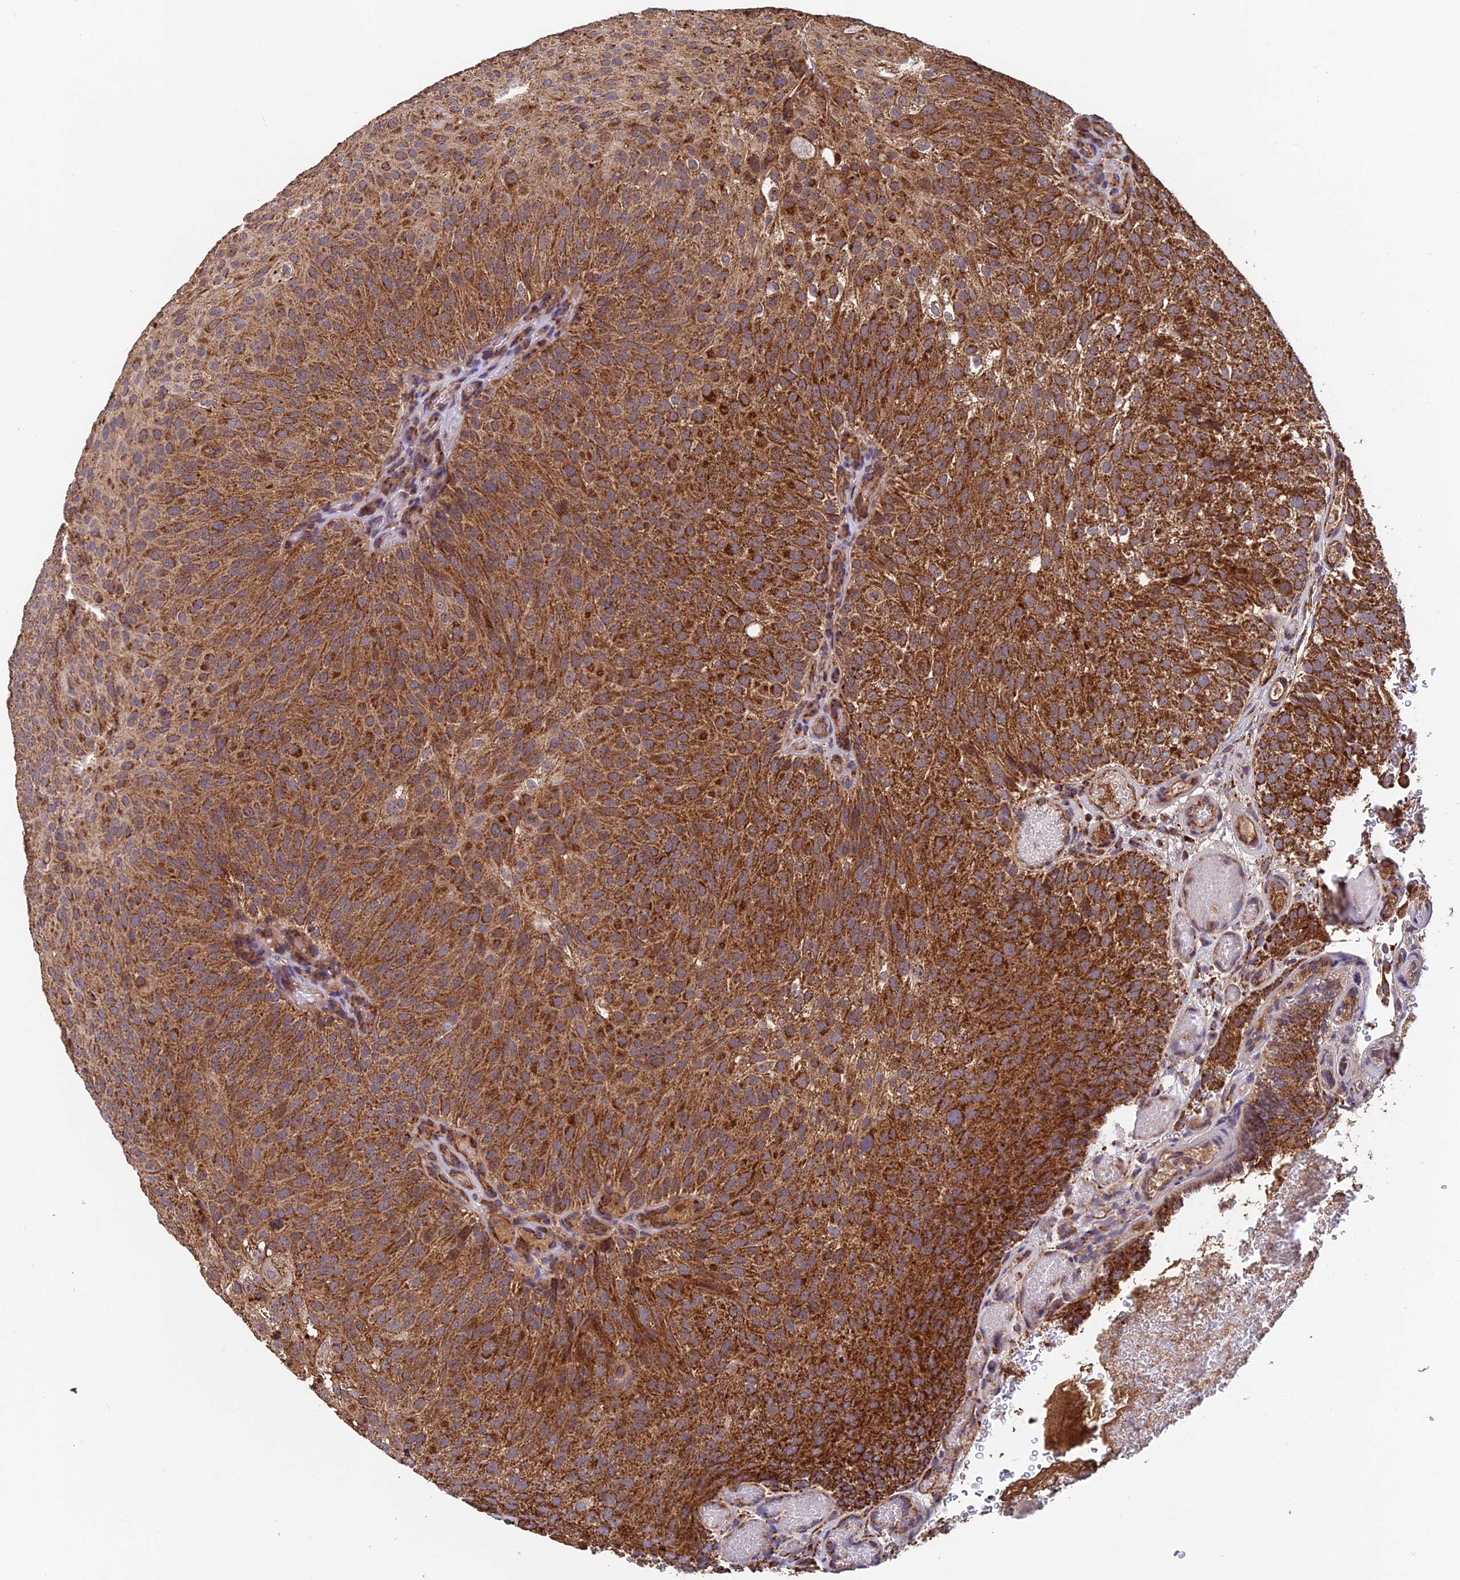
{"staining": {"intensity": "strong", "quantity": ">75%", "location": "cytoplasmic/membranous"}, "tissue": "urothelial cancer", "cell_type": "Tumor cells", "image_type": "cancer", "snomed": [{"axis": "morphology", "description": "Urothelial carcinoma, Low grade"}, {"axis": "topography", "description": "Urinary bladder"}], "caption": "Human low-grade urothelial carcinoma stained with a brown dye demonstrates strong cytoplasmic/membranous positive positivity in about >75% of tumor cells.", "gene": "CCDC15", "patient": {"sex": "male", "age": 78}}